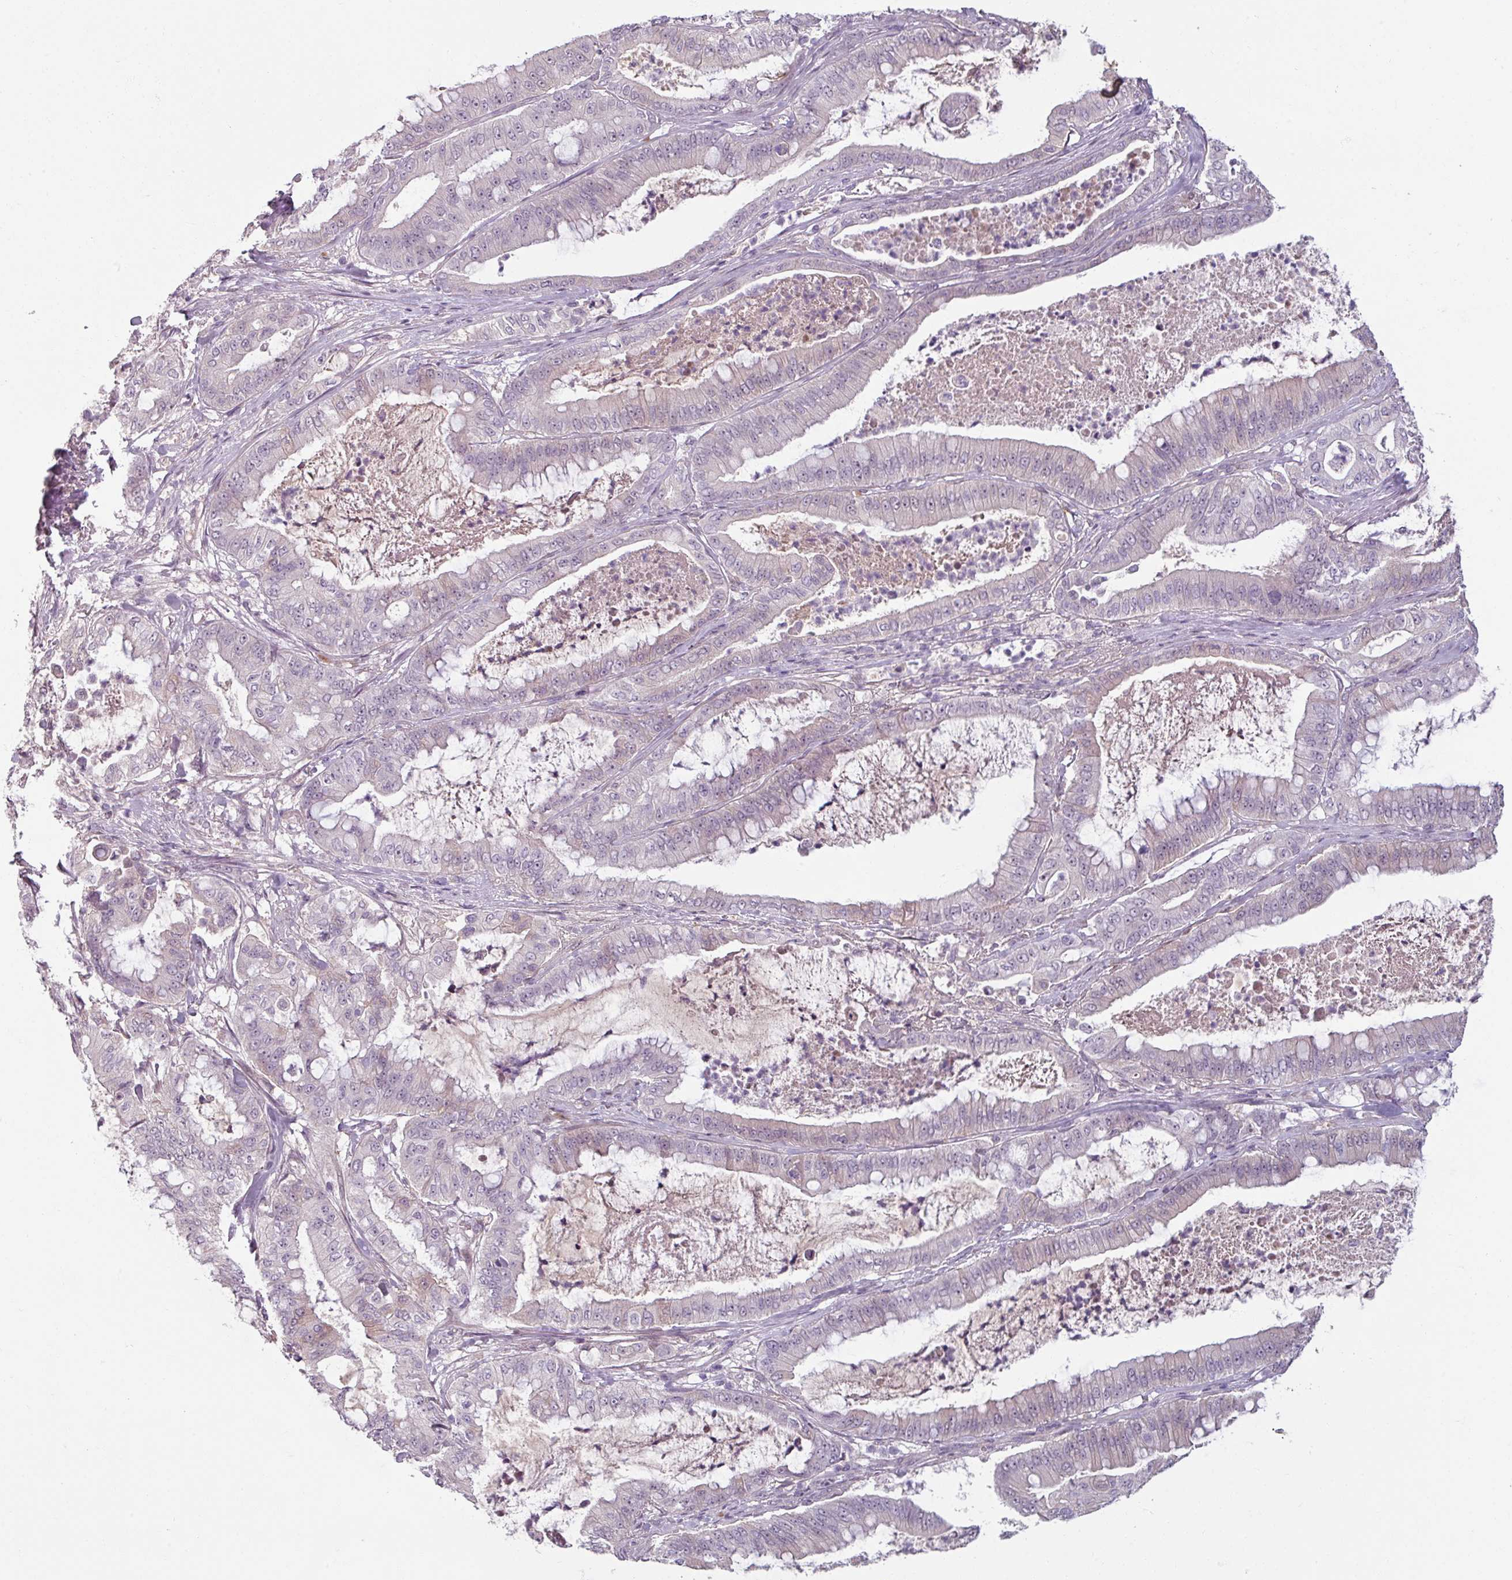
{"staining": {"intensity": "weak", "quantity": "<25%", "location": "nuclear"}, "tissue": "pancreatic cancer", "cell_type": "Tumor cells", "image_type": "cancer", "snomed": [{"axis": "morphology", "description": "Adenocarcinoma, NOS"}, {"axis": "topography", "description": "Pancreas"}], "caption": "Immunohistochemistry (IHC) of human pancreatic adenocarcinoma demonstrates no positivity in tumor cells.", "gene": "UVSSA", "patient": {"sex": "male", "age": 71}}